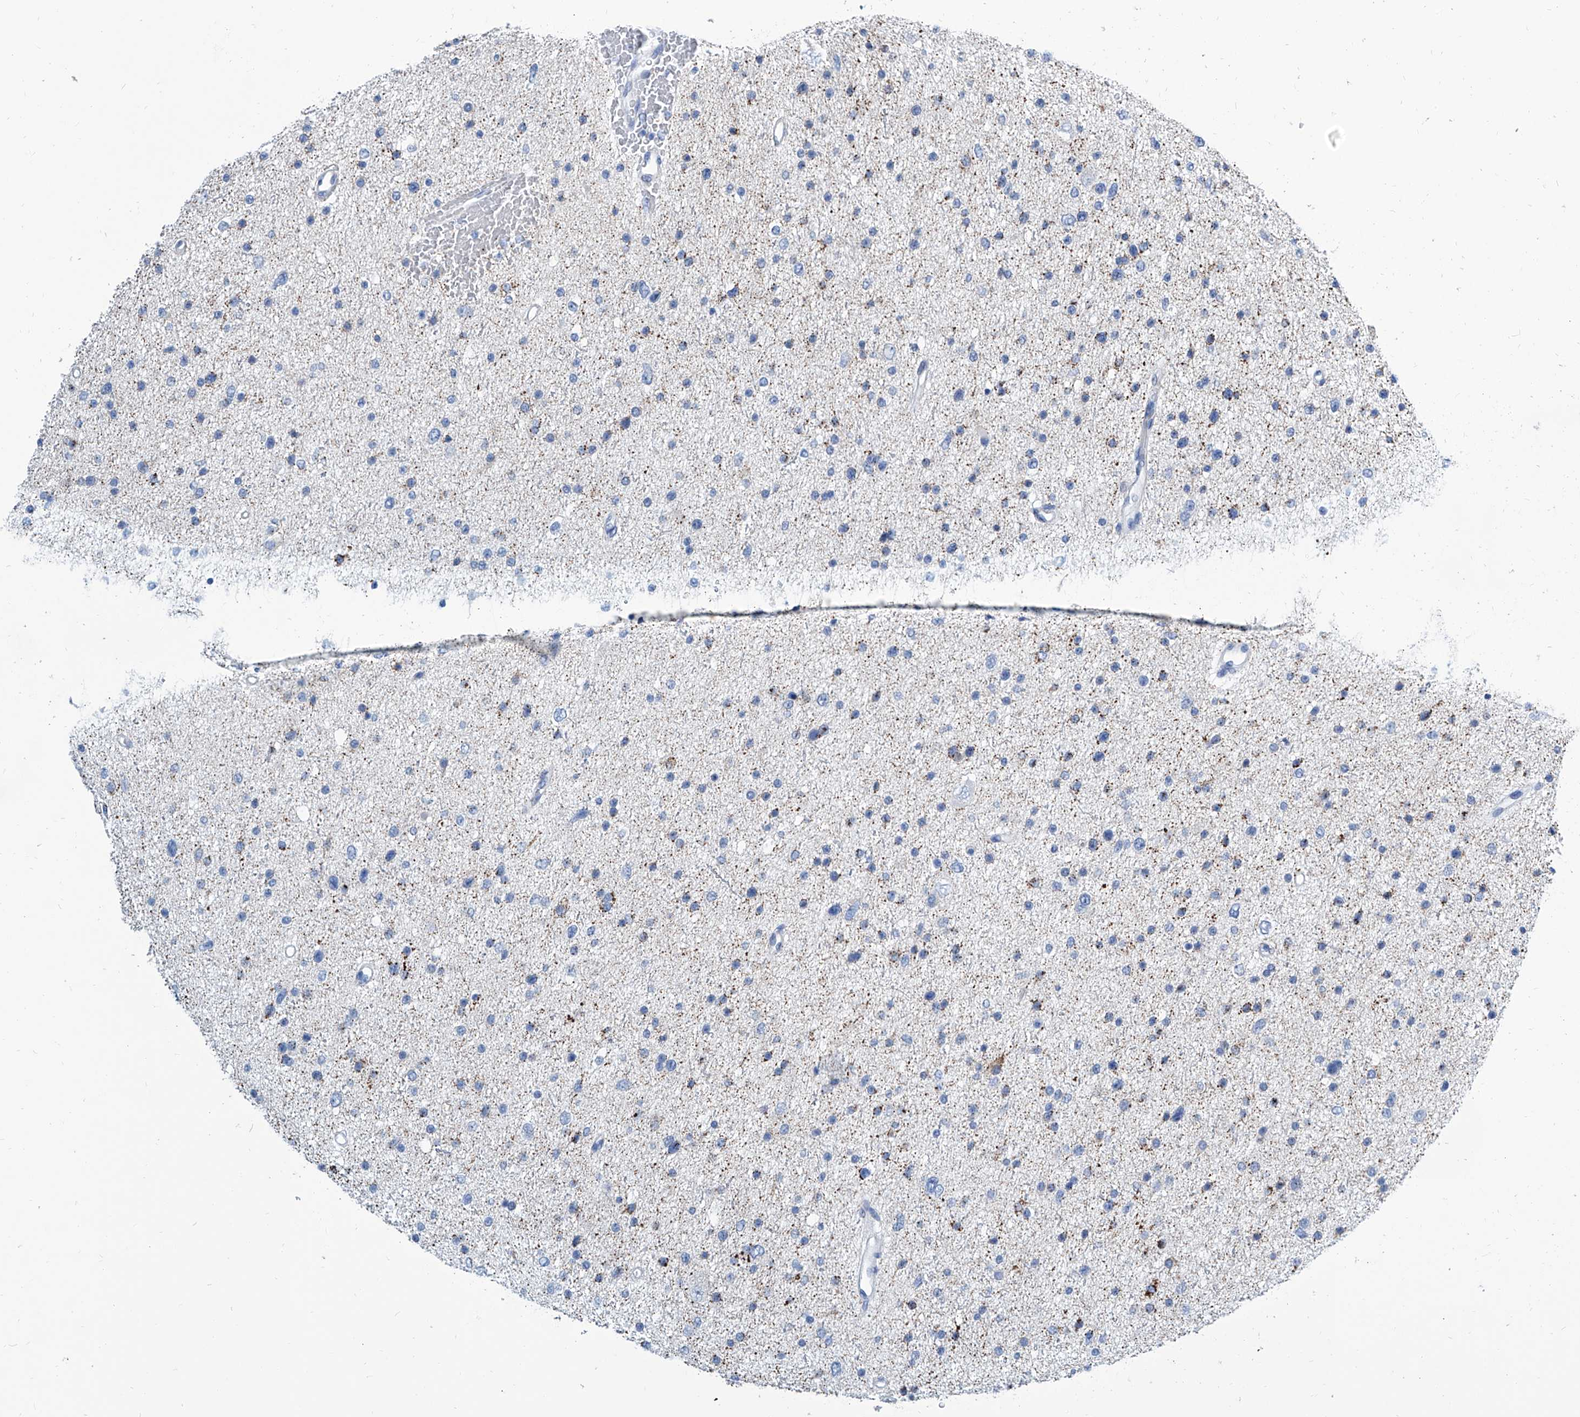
{"staining": {"intensity": "negative", "quantity": "none", "location": "none"}, "tissue": "glioma", "cell_type": "Tumor cells", "image_type": "cancer", "snomed": [{"axis": "morphology", "description": "Glioma, malignant, Low grade"}, {"axis": "topography", "description": "Brain"}], "caption": "The histopathology image exhibits no staining of tumor cells in glioma.", "gene": "ZNF519", "patient": {"sex": "female", "age": 37}}